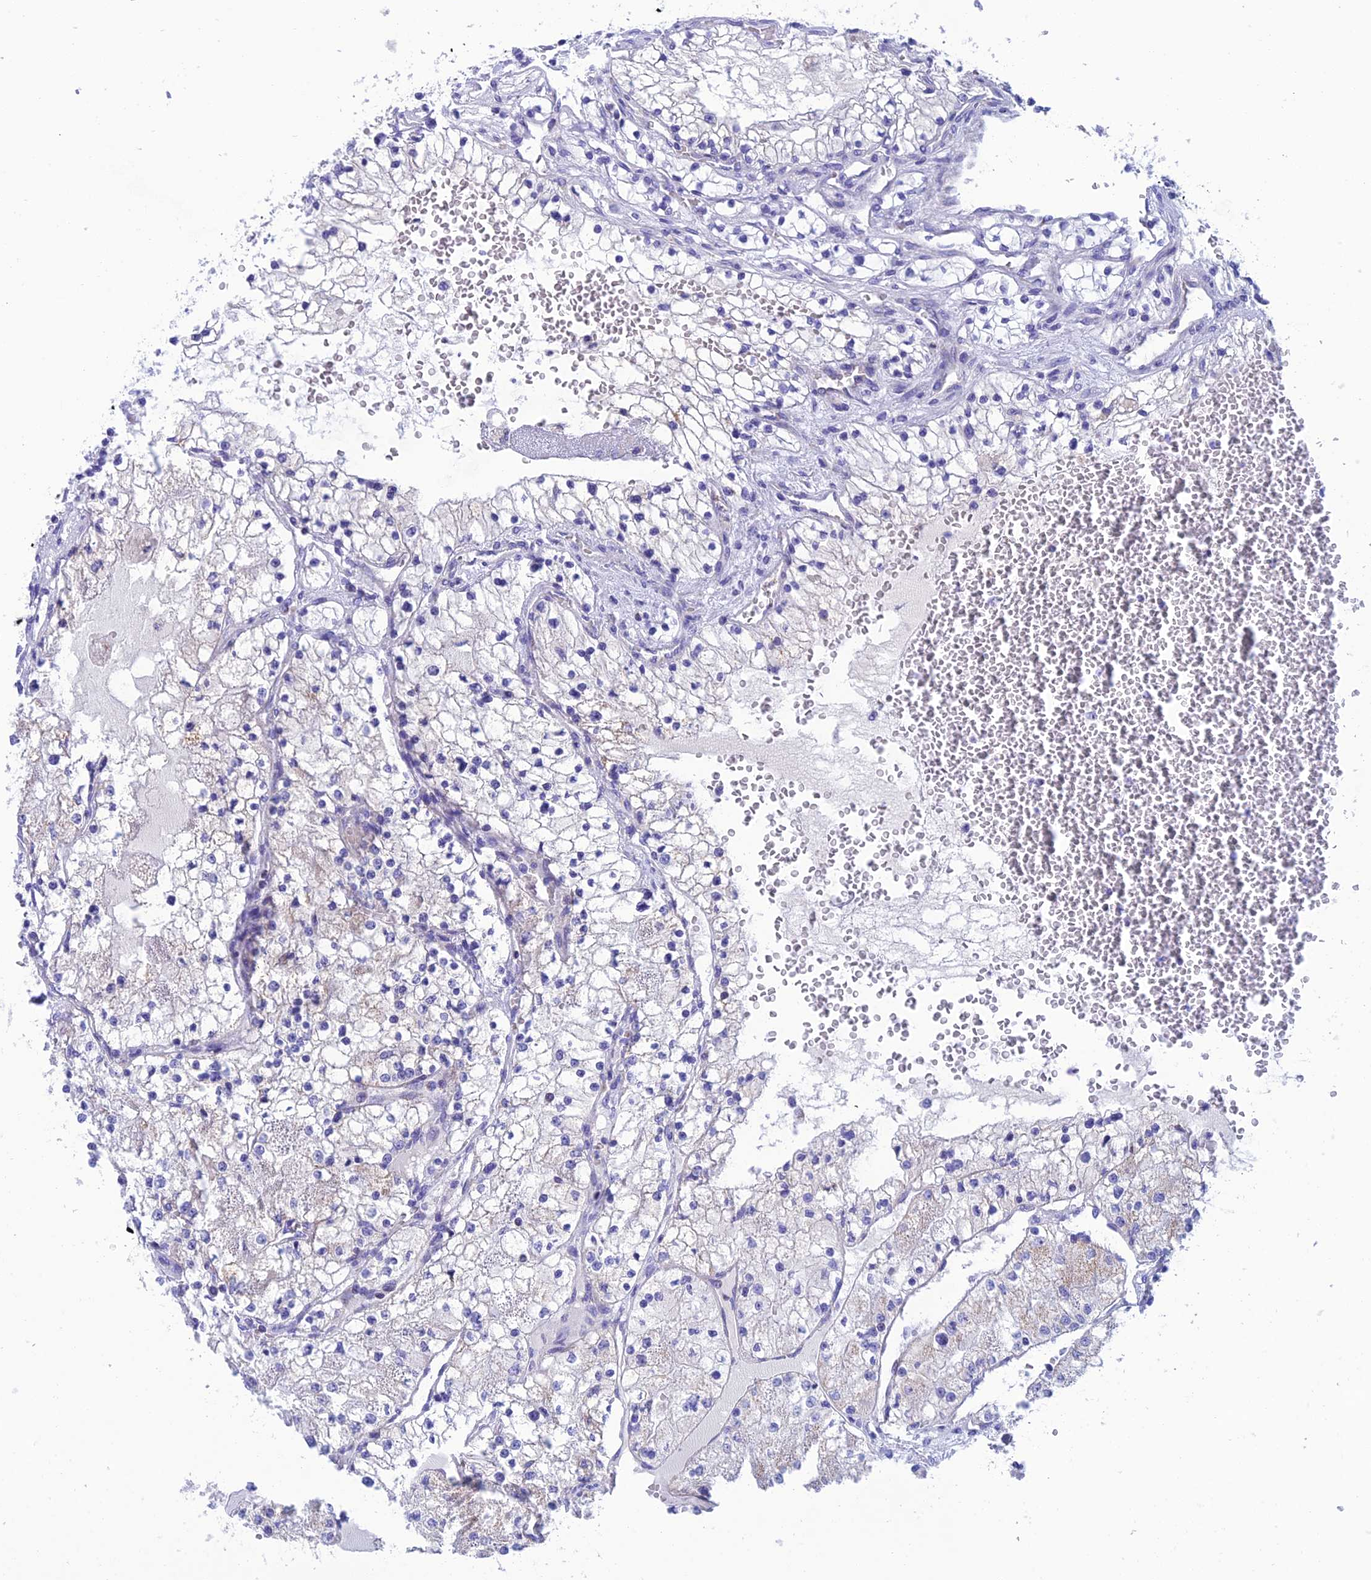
{"staining": {"intensity": "negative", "quantity": "none", "location": "none"}, "tissue": "renal cancer", "cell_type": "Tumor cells", "image_type": "cancer", "snomed": [{"axis": "morphology", "description": "Normal tissue, NOS"}, {"axis": "morphology", "description": "Adenocarcinoma, NOS"}, {"axis": "topography", "description": "Kidney"}], "caption": "A photomicrograph of renal cancer stained for a protein shows no brown staining in tumor cells.", "gene": "NXPE4", "patient": {"sex": "male", "age": 68}}